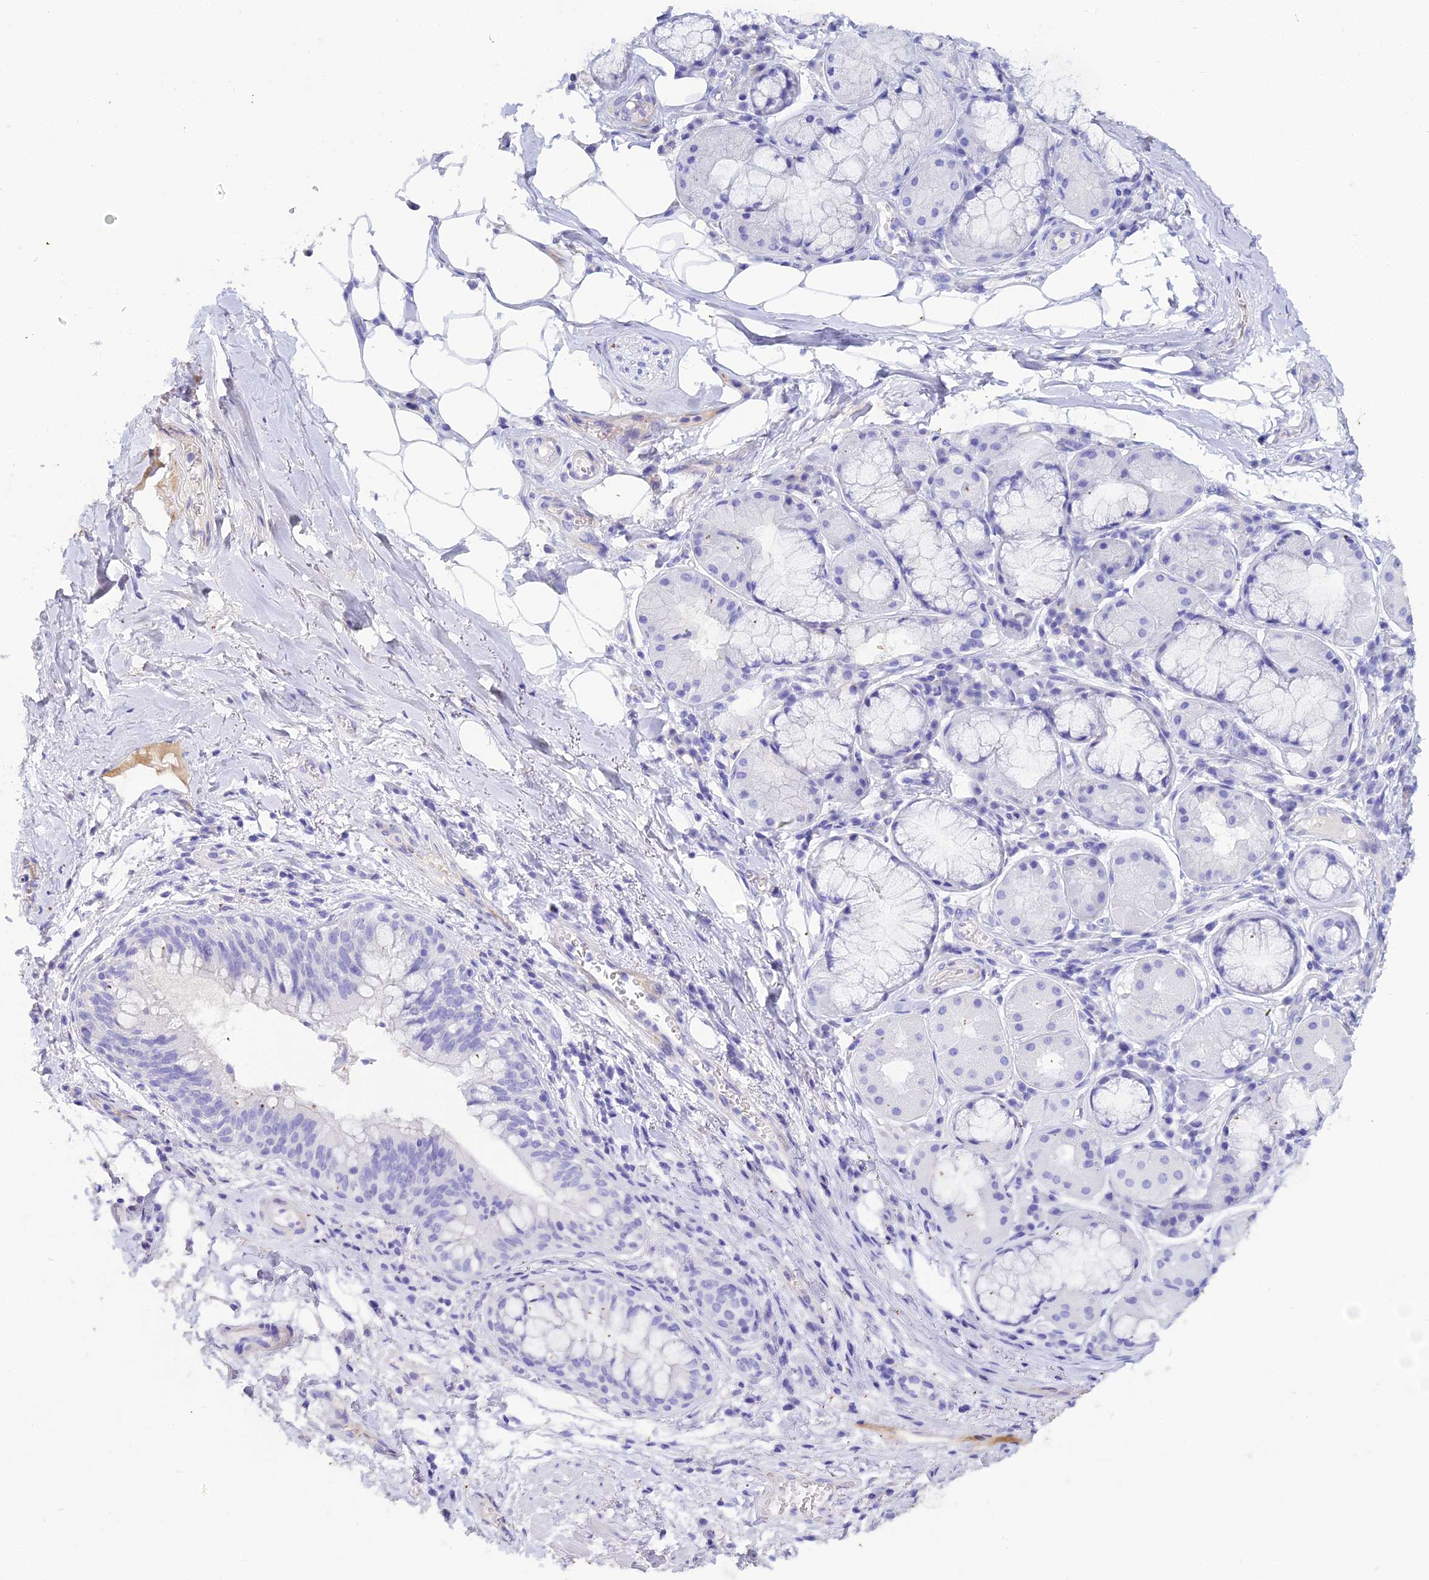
{"staining": {"intensity": "negative", "quantity": "none", "location": "none"}, "tissue": "adipose tissue", "cell_type": "Adipocytes", "image_type": "normal", "snomed": [{"axis": "morphology", "description": "Normal tissue, NOS"}, {"axis": "topography", "description": "Lymph node"}, {"axis": "topography", "description": "Cartilage tissue"}, {"axis": "topography", "description": "Bronchus"}], "caption": "The histopathology image exhibits no significant expression in adipocytes of adipose tissue. The staining is performed using DAB (3,3'-diaminobenzidine) brown chromogen with nuclei counter-stained in using hematoxylin.", "gene": "CELA3A", "patient": {"sex": "male", "age": 63}}